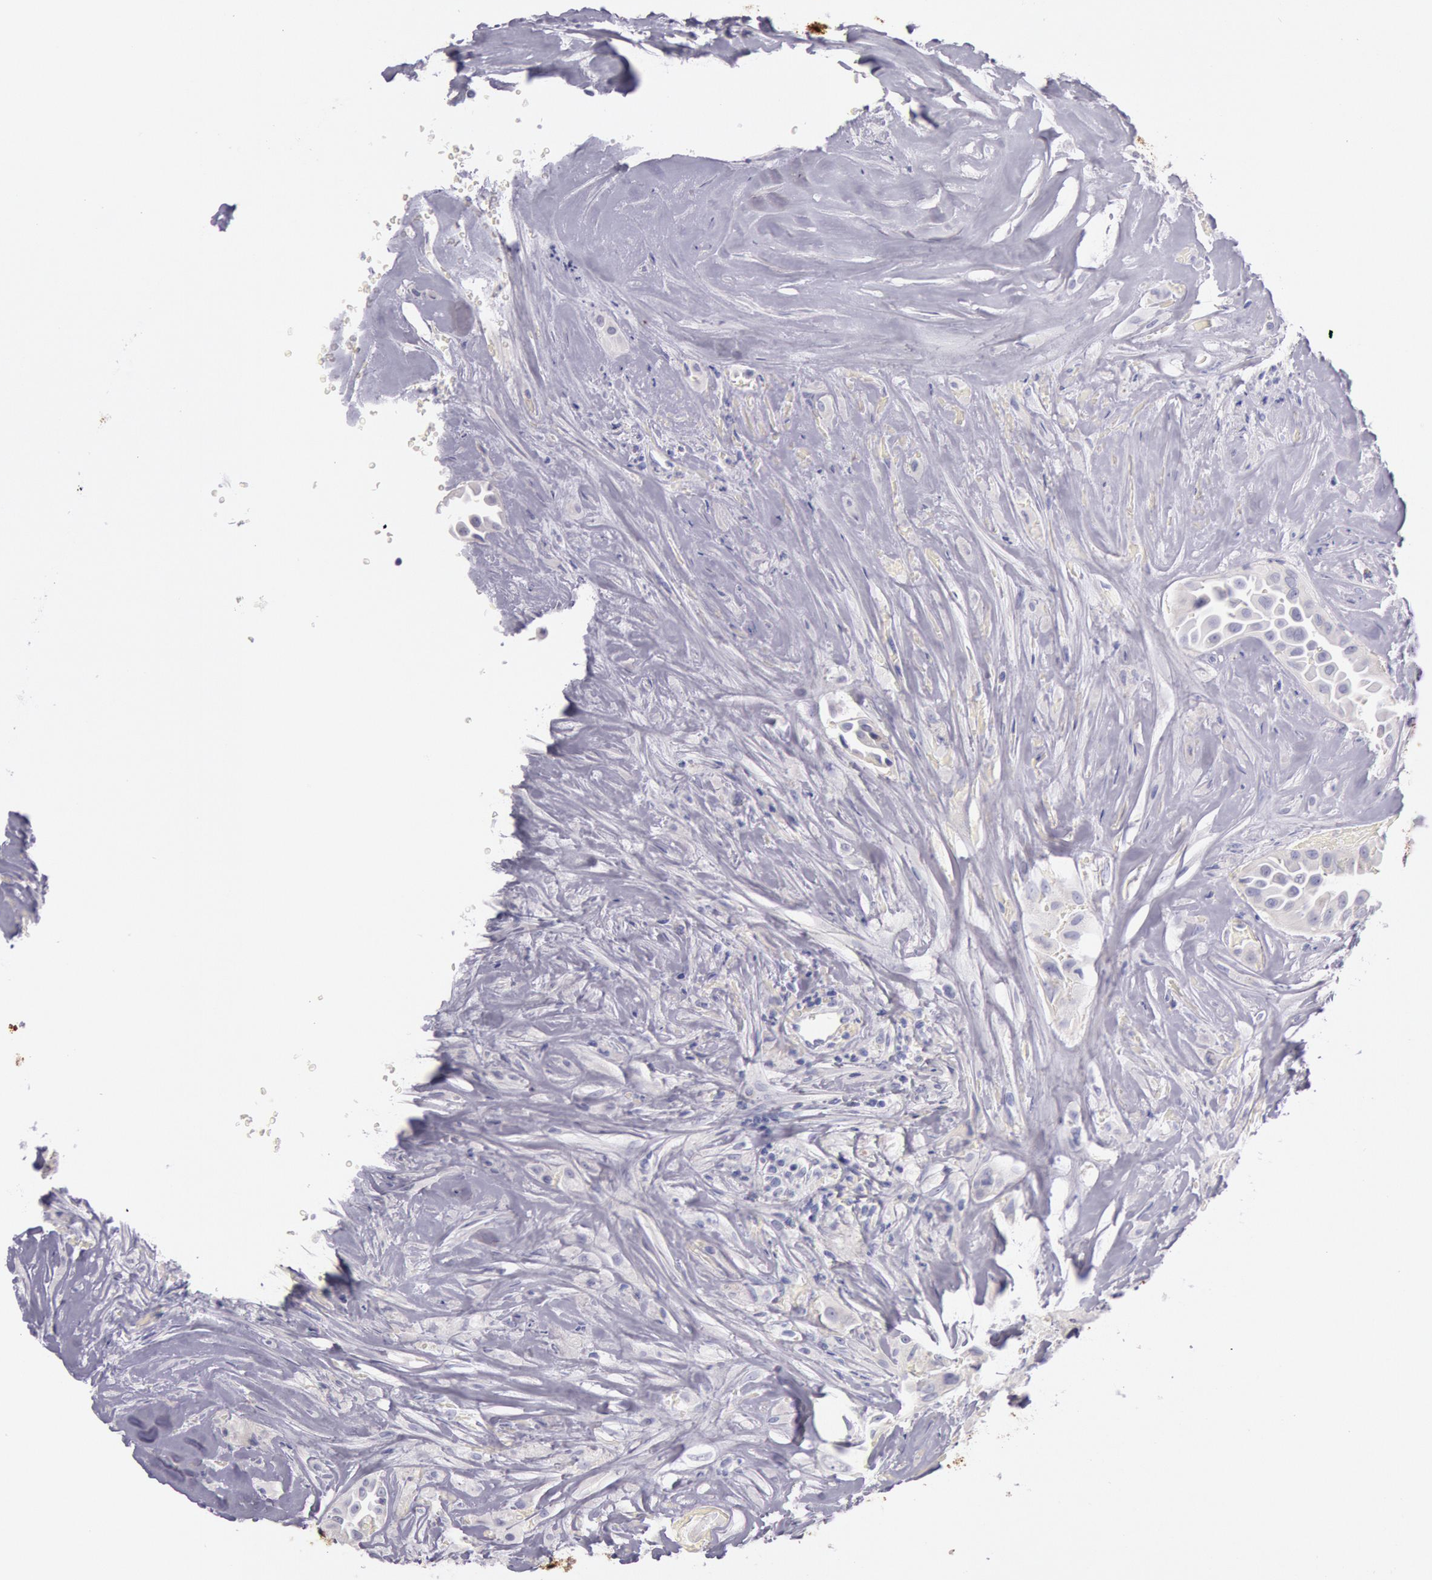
{"staining": {"intensity": "negative", "quantity": "none", "location": "none"}, "tissue": "thyroid cancer", "cell_type": "Tumor cells", "image_type": "cancer", "snomed": [{"axis": "morphology", "description": "Papillary adenocarcinoma, NOS"}, {"axis": "topography", "description": "Thyroid gland"}], "caption": "Human thyroid papillary adenocarcinoma stained for a protein using immunohistochemistry (IHC) exhibits no staining in tumor cells.", "gene": "EGFR", "patient": {"sex": "male", "age": 87}}